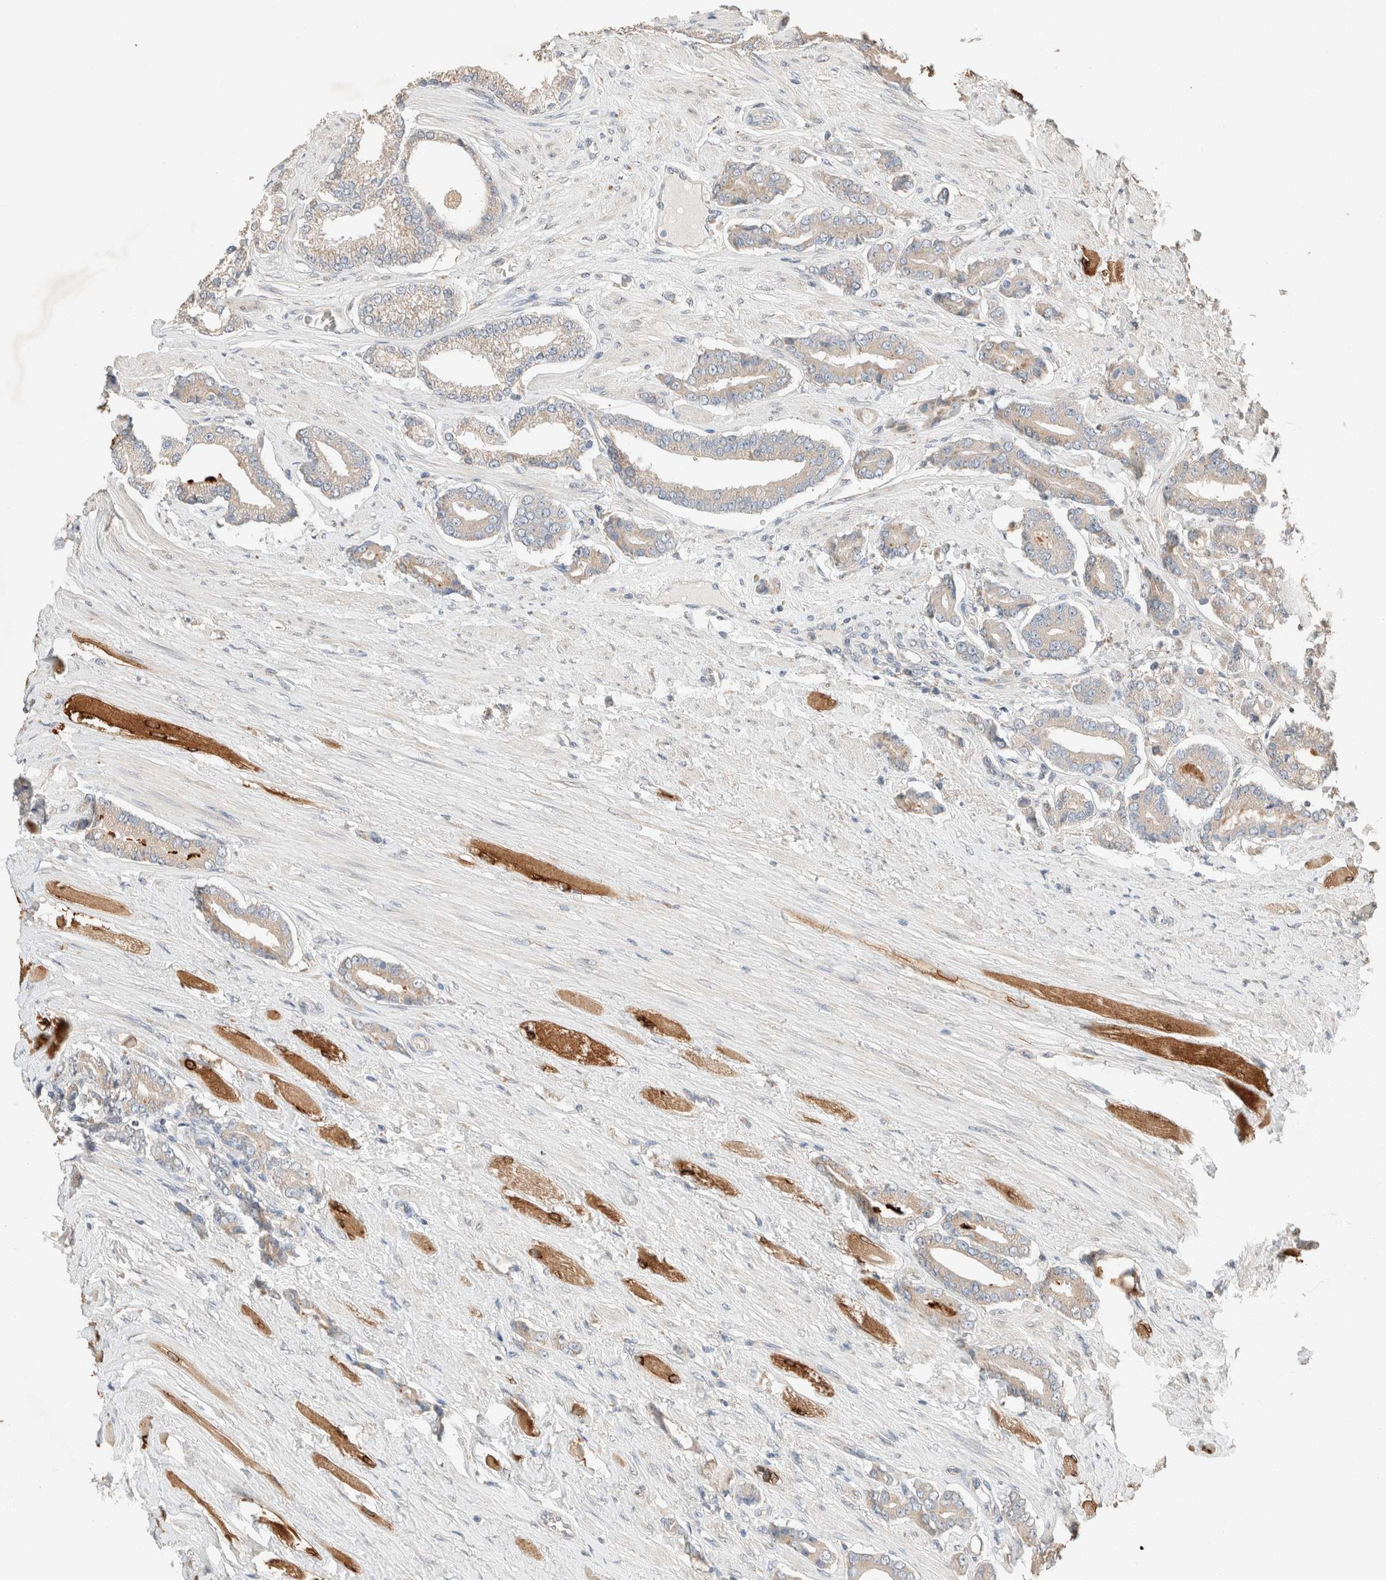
{"staining": {"intensity": "weak", "quantity": ">75%", "location": "cytoplasmic/membranous"}, "tissue": "prostate cancer", "cell_type": "Tumor cells", "image_type": "cancer", "snomed": [{"axis": "morphology", "description": "Adenocarcinoma, High grade"}, {"axis": "topography", "description": "Prostate"}], "caption": "DAB (3,3'-diaminobenzidine) immunohistochemical staining of human adenocarcinoma (high-grade) (prostate) demonstrates weak cytoplasmic/membranous protein staining in approximately >75% of tumor cells.", "gene": "TUBD1", "patient": {"sex": "male", "age": 71}}